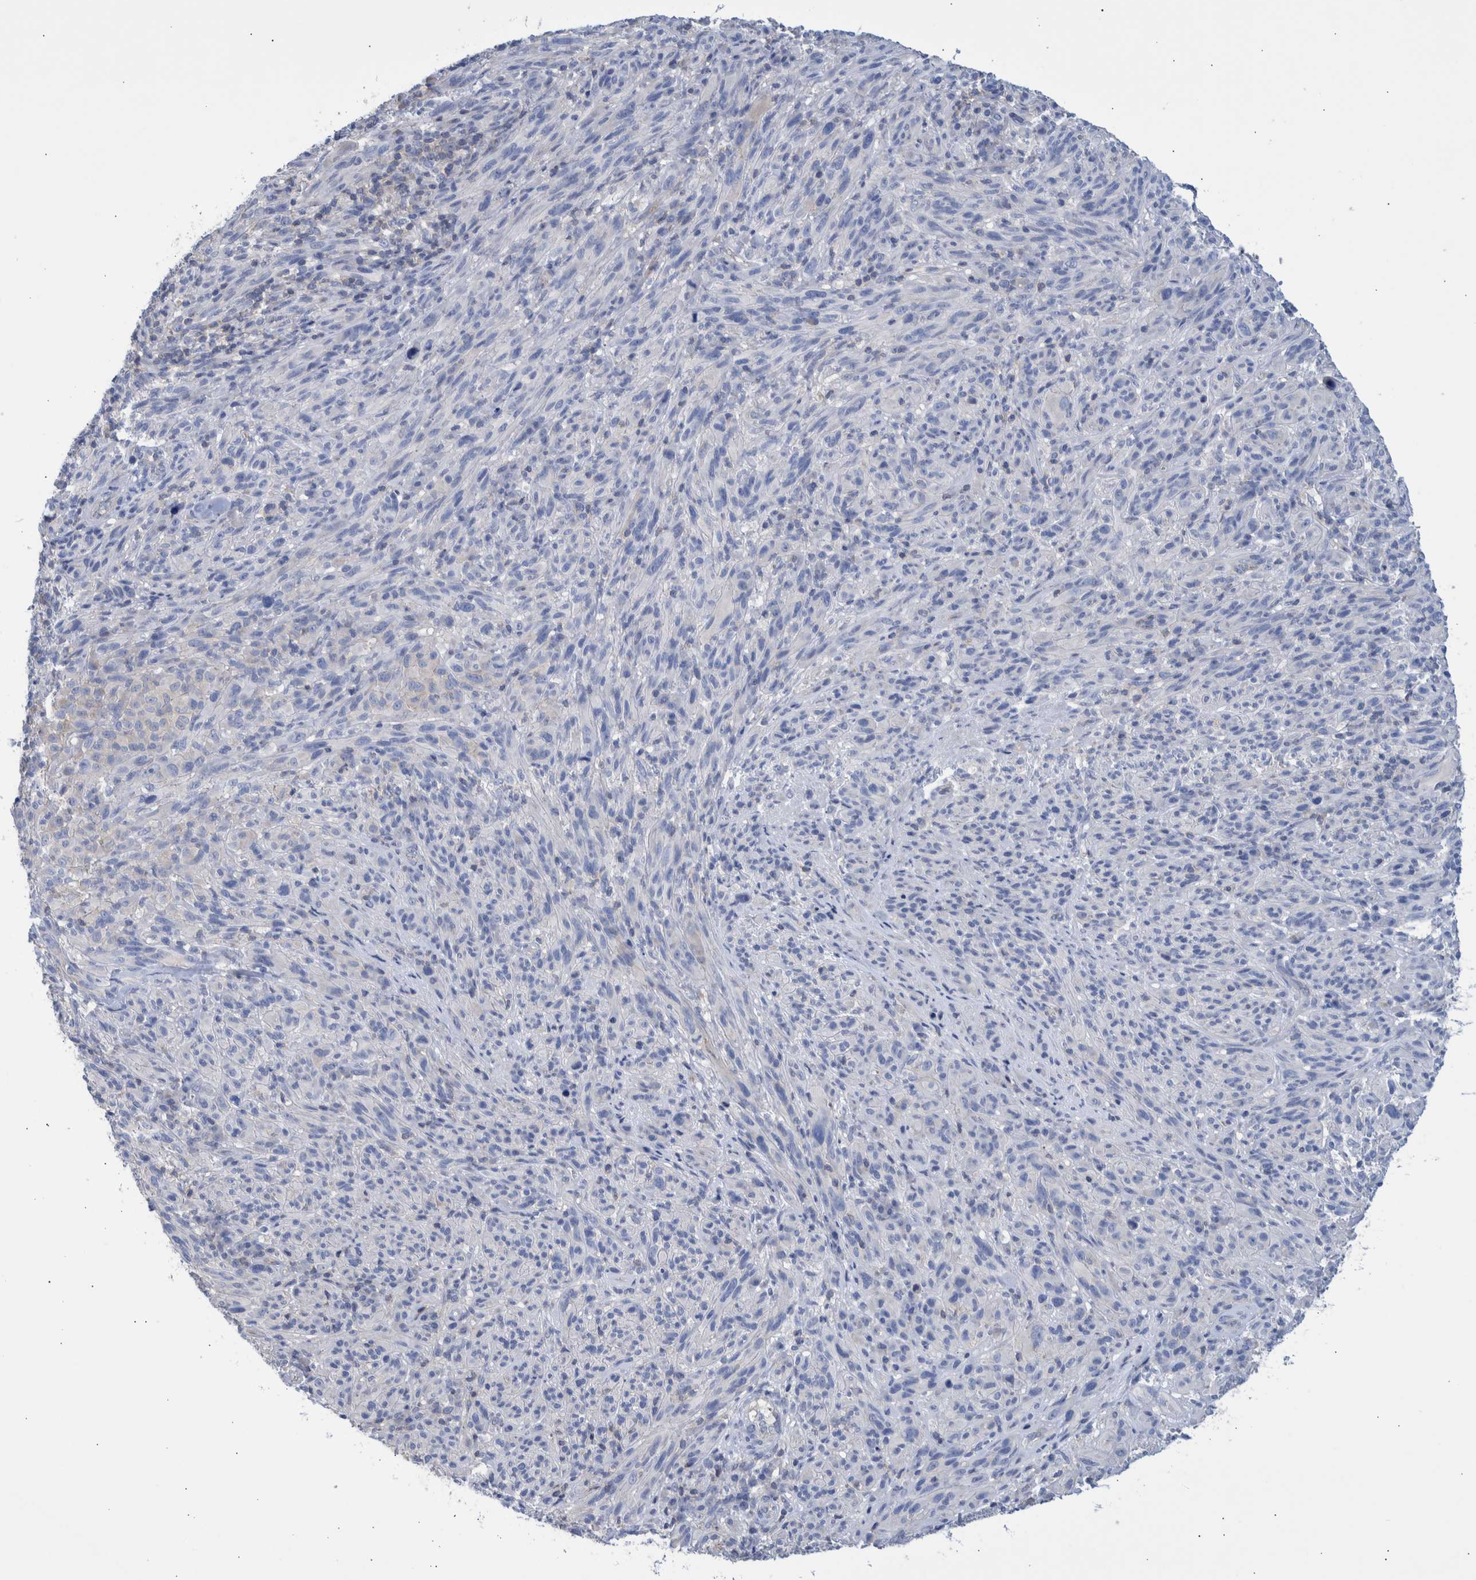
{"staining": {"intensity": "negative", "quantity": "none", "location": "none"}, "tissue": "melanoma", "cell_type": "Tumor cells", "image_type": "cancer", "snomed": [{"axis": "morphology", "description": "Malignant melanoma, NOS"}, {"axis": "topography", "description": "Skin of head"}], "caption": "Immunohistochemical staining of melanoma displays no significant positivity in tumor cells. (DAB (3,3'-diaminobenzidine) IHC with hematoxylin counter stain).", "gene": "PPP3CC", "patient": {"sex": "male", "age": 96}}